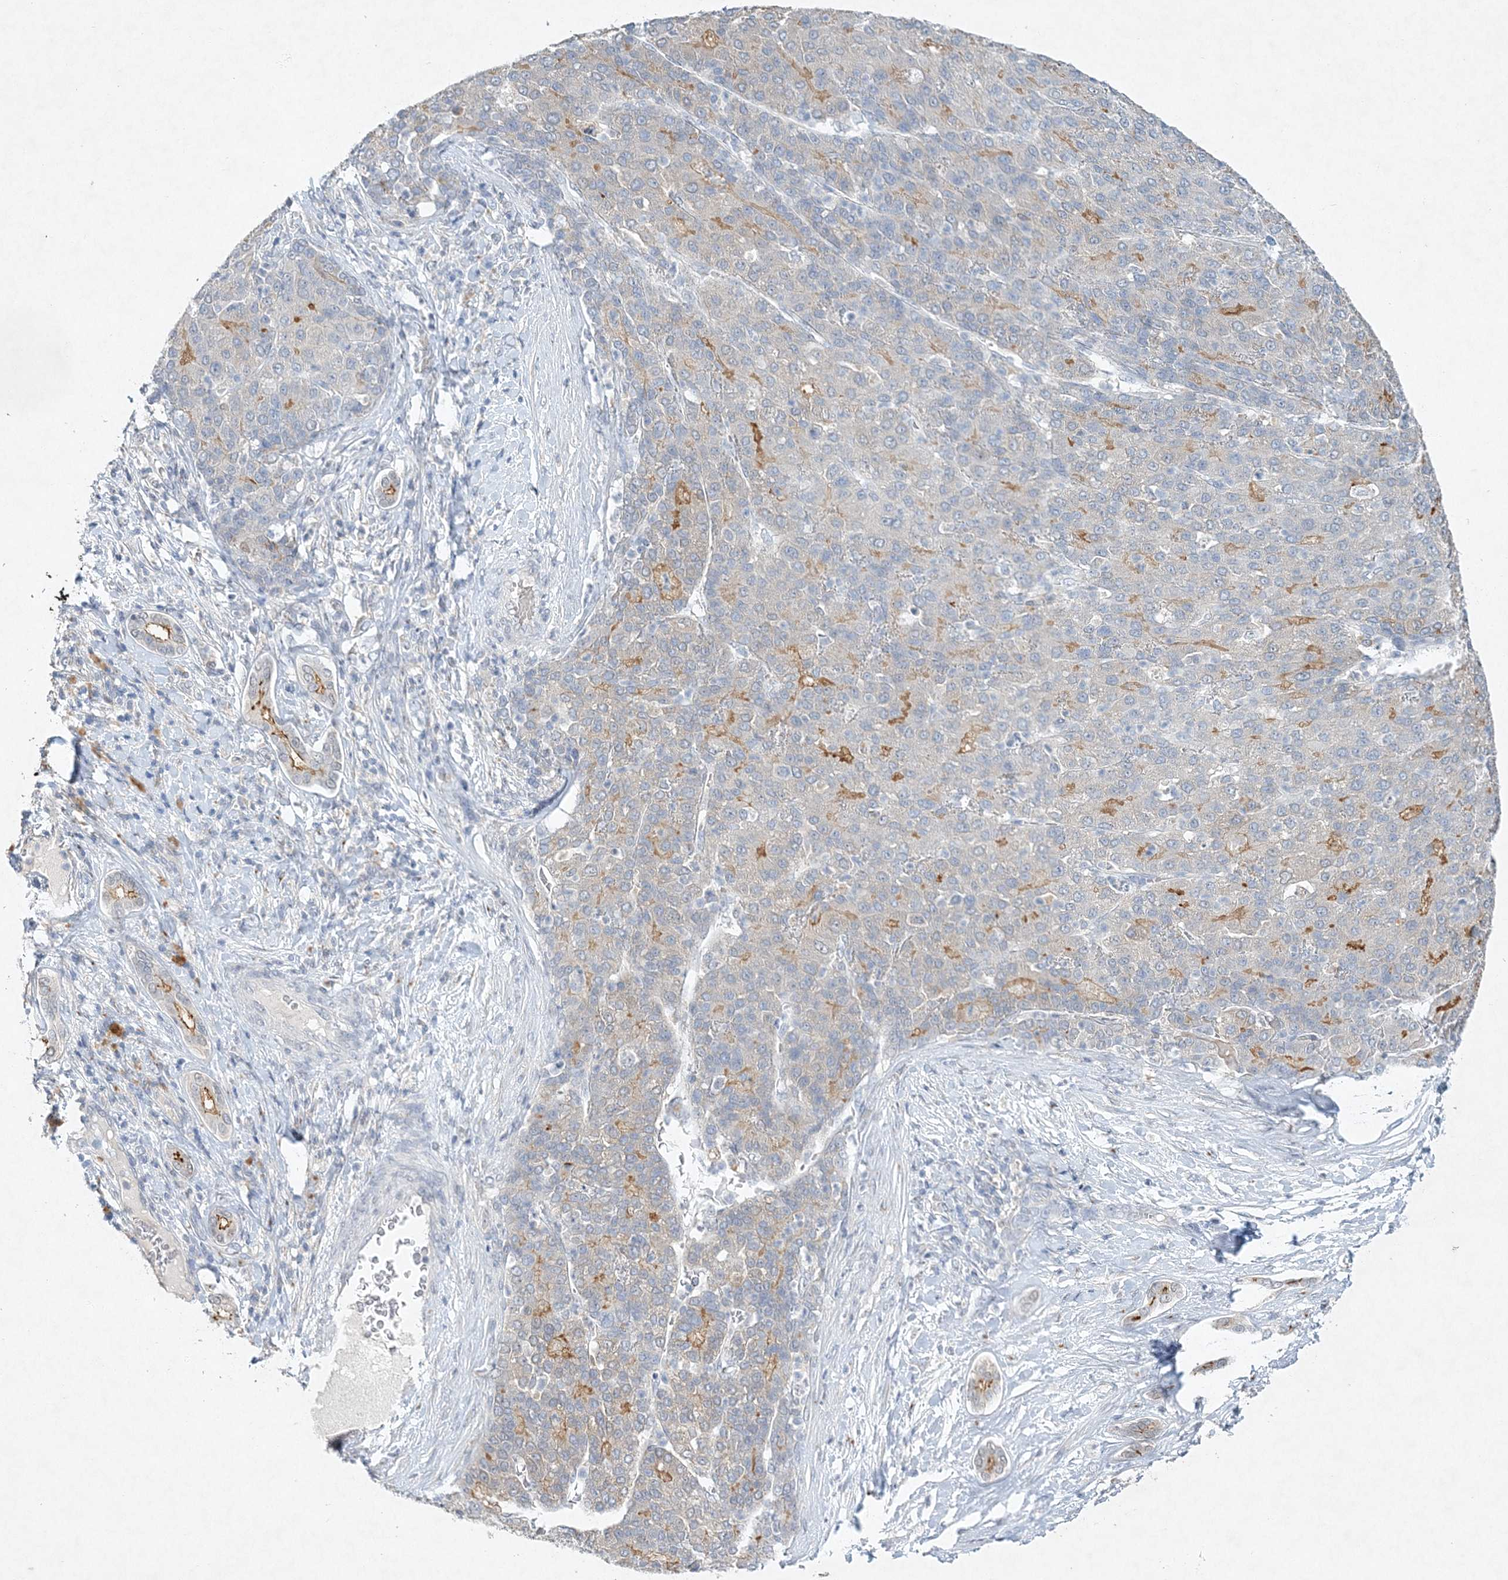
{"staining": {"intensity": "moderate", "quantity": "<25%", "location": "cytoplasmic/membranous"}, "tissue": "liver cancer", "cell_type": "Tumor cells", "image_type": "cancer", "snomed": [{"axis": "morphology", "description": "Carcinoma, Hepatocellular, NOS"}, {"axis": "topography", "description": "Liver"}], "caption": "The image reveals immunohistochemical staining of hepatocellular carcinoma (liver). There is moderate cytoplasmic/membranous expression is present in about <25% of tumor cells.", "gene": "MAT2B", "patient": {"sex": "male", "age": 65}}